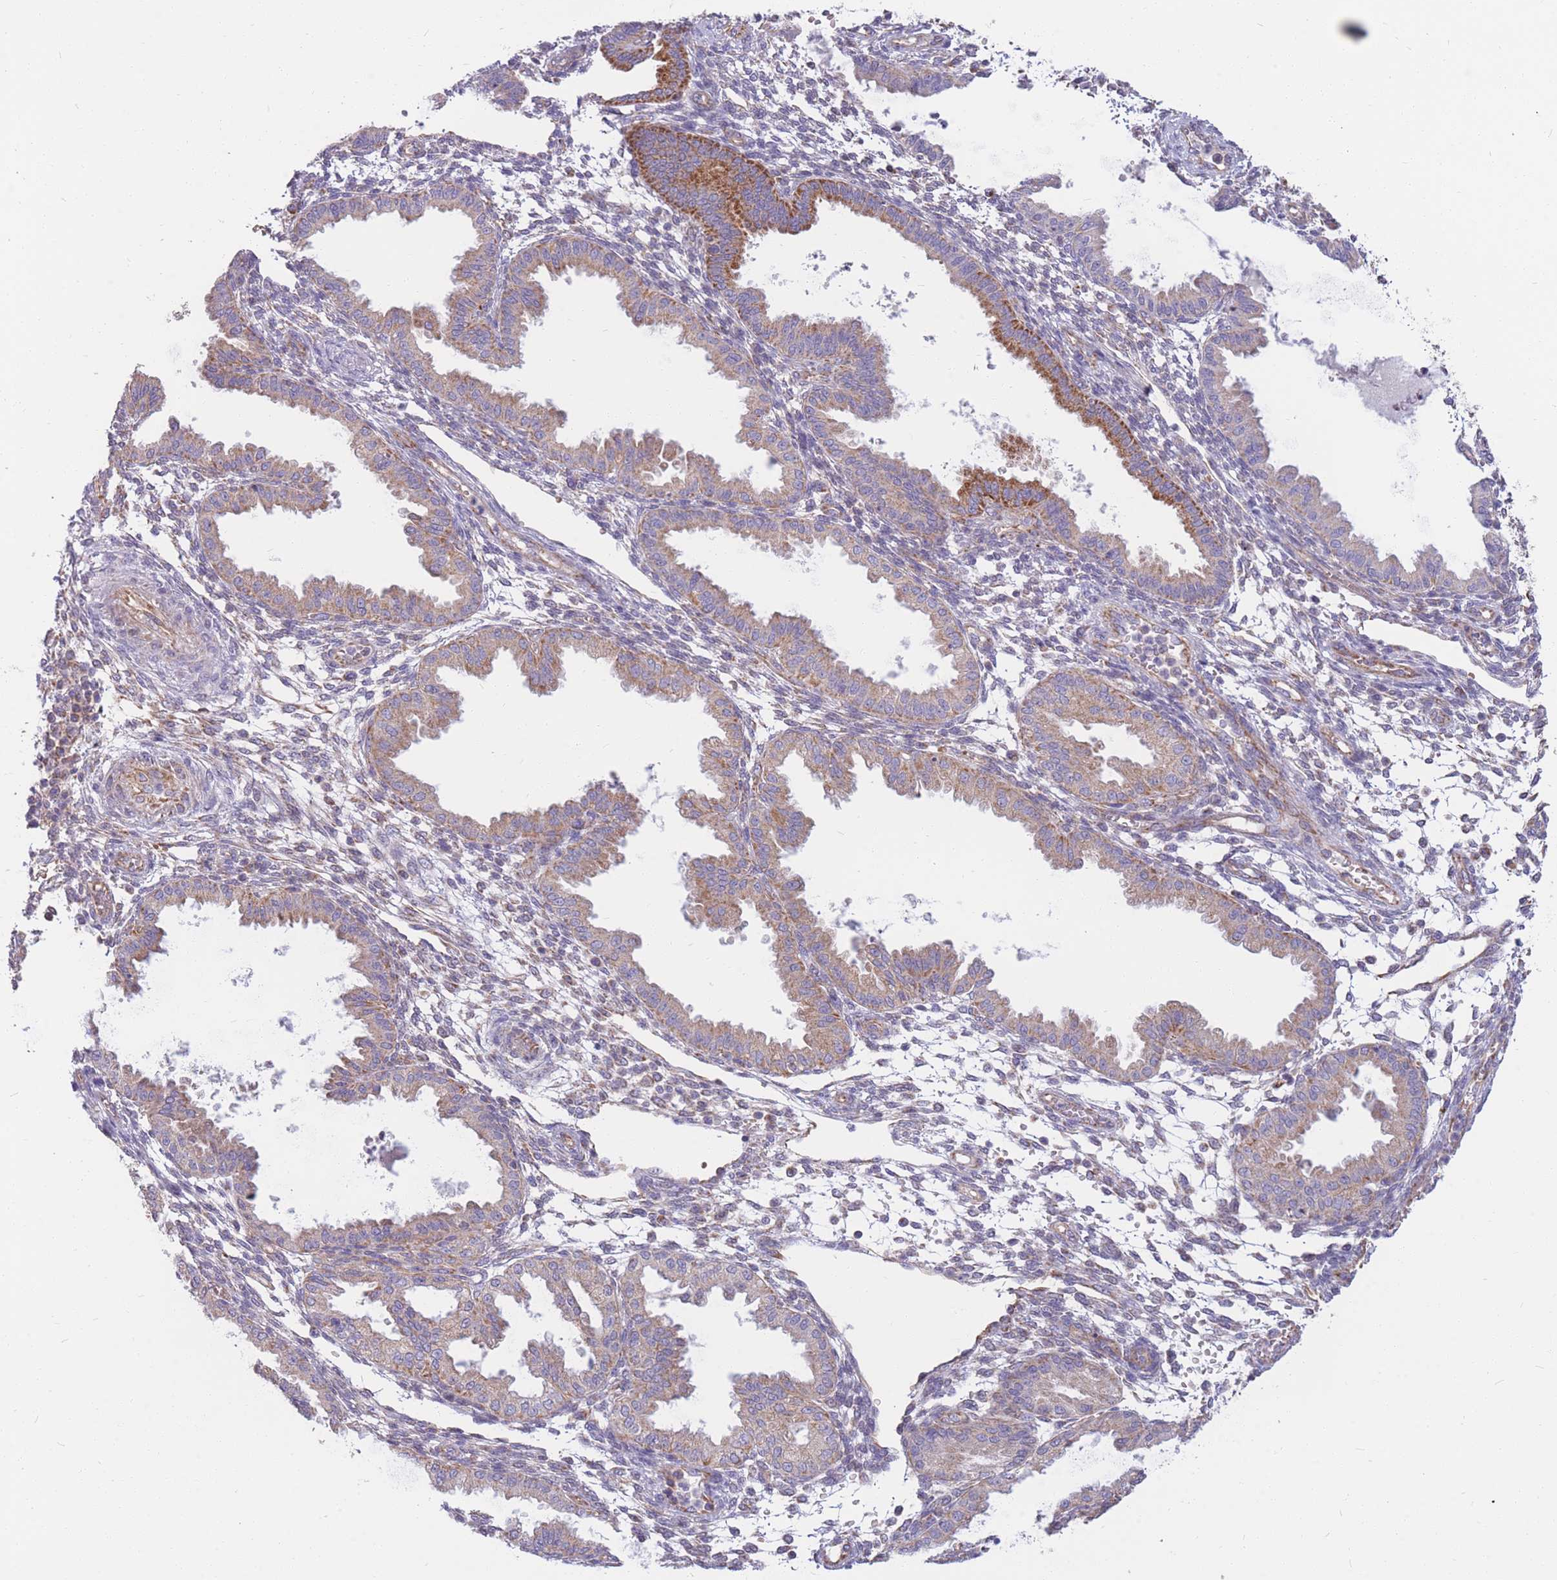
{"staining": {"intensity": "negative", "quantity": "none", "location": "none"}, "tissue": "endometrium", "cell_type": "Cells in endometrial stroma", "image_type": "normal", "snomed": [{"axis": "morphology", "description": "Normal tissue, NOS"}, {"axis": "topography", "description": "Endometrium"}], "caption": "High power microscopy histopathology image of an immunohistochemistry image of unremarkable endometrium, revealing no significant staining in cells in endometrial stroma. (DAB immunohistochemistry, high magnification).", "gene": "MRPS9", "patient": {"sex": "female", "age": 33}}